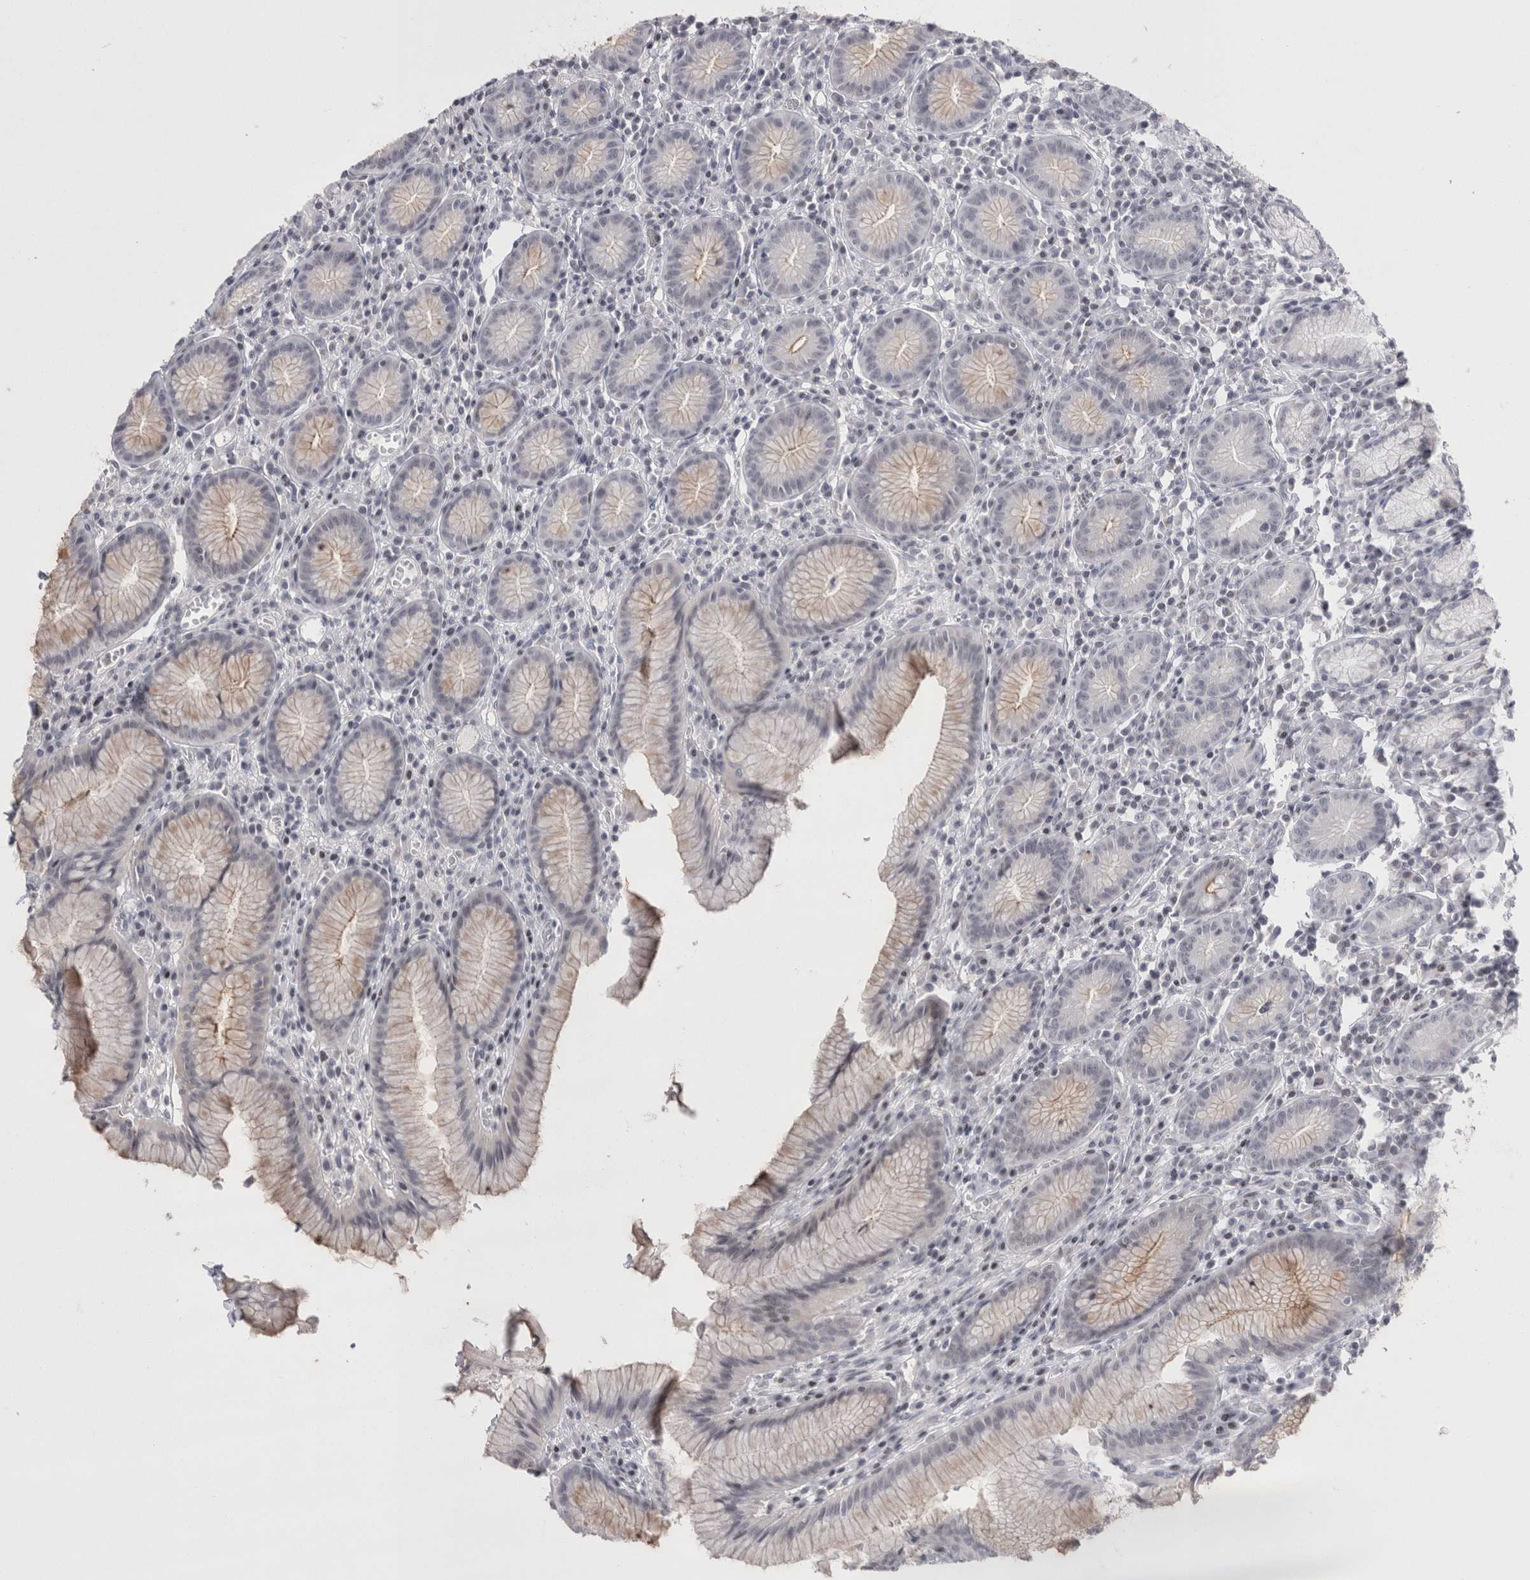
{"staining": {"intensity": "weak", "quantity": "<25%", "location": "cytoplasmic/membranous"}, "tissue": "stomach", "cell_type": "Glandular cells", "image_type": "normal", "snomed": [{"axis": "morphology", "description": "Normal tissue, NOS"}, {"axis": "topography", "description": "Stomach"}], "caption": "IHC of benign human stomach shows no staining in glandular cells.", "gene": "FNDC8", "patient": {"sex": "male", "age": 55}}